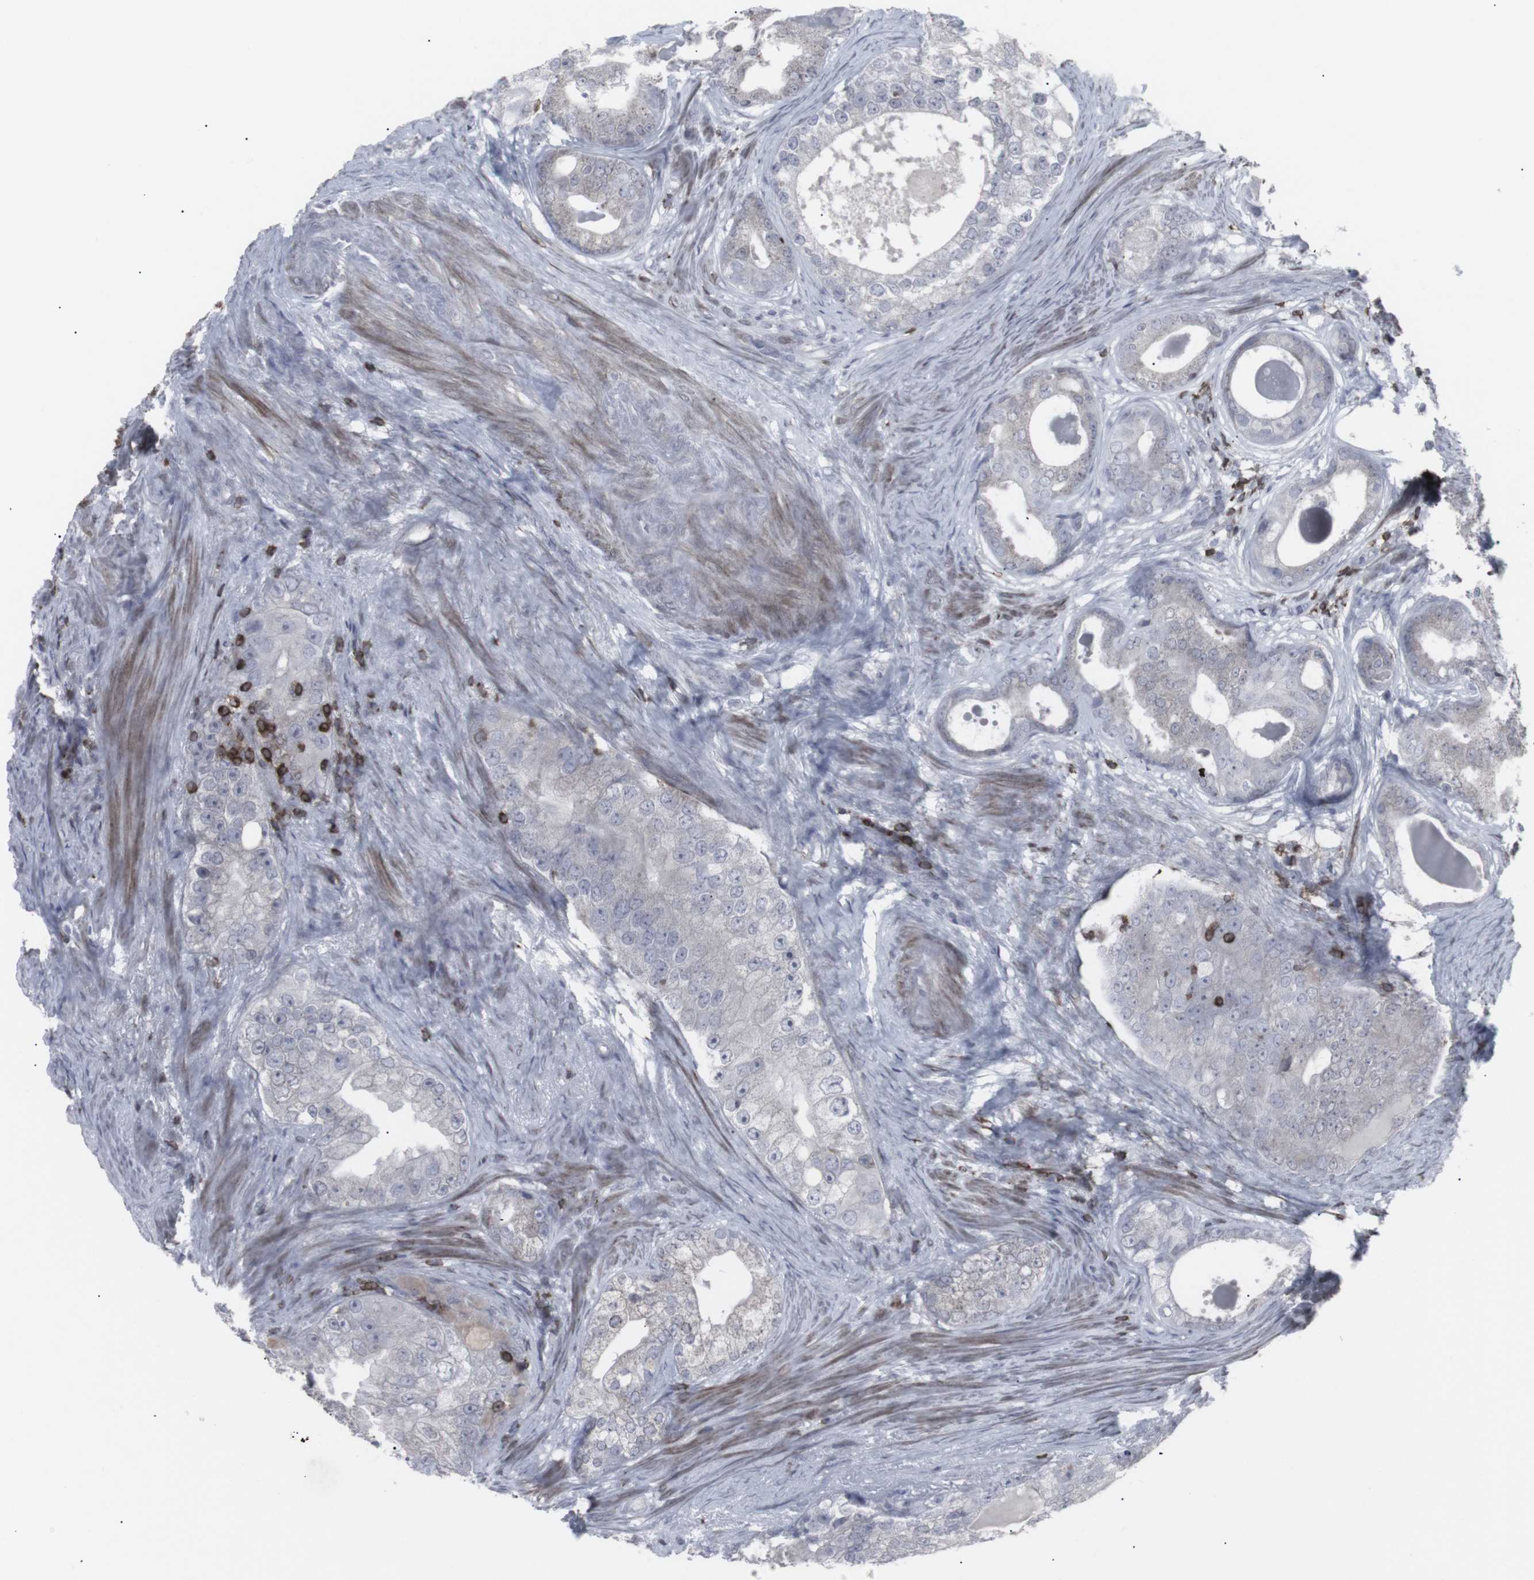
{"staining": {"intensity": "negative", "quantity": "none", "location": "none"}, "tissue": "prostate cancer", "cell_type": "Tumor cells", "image_type": "cancer", "snomed": [{"axis": "morphology", "description": "Adenocarcinoma, High grade"}, {"axis": "topography", "description": "Prostate"}], "caption": "Tumor cells show no significant staining in prostate cancer (high-grade adenocarcinoma).", "gene": "APOBEC2", "patient": {"sex": "male", "age": 66}}